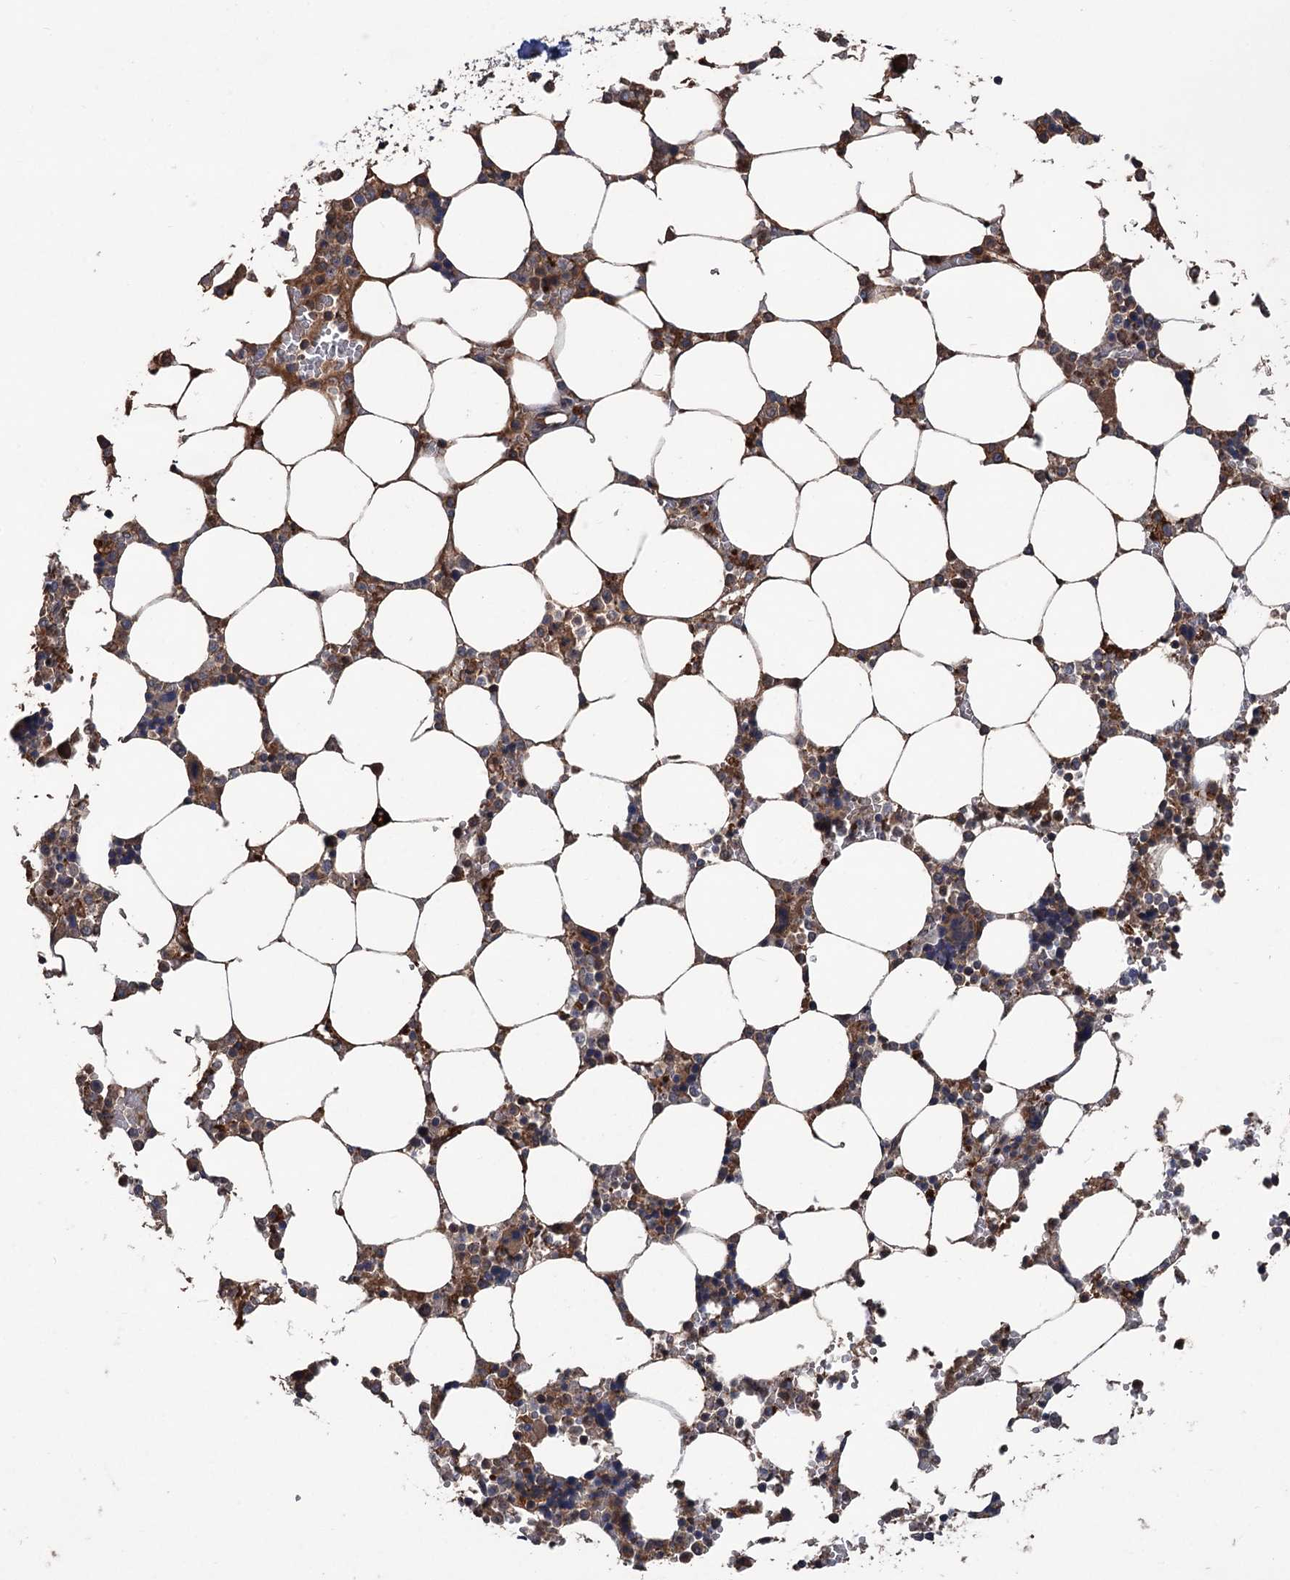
{"staining": {"intensity": "strong", "quantity": "<25%", "location": "cytoplasmic/membranous"}, "tissue": "bone marrow", "cell_type": "Hematopoietic cells", "image_type": "normal", "snomed": [{"axis": "morphology", "description": "Normal tissue, NOS"}, {"axis": "topography", "description": "Bone marrow"}], "caption": "Immunohistochemical staining of benign human bone marrow exhibits strong cytoplasmic/membranous protein staining in approximately <25% of hematopoietic cells. Using DAB (3,3'-diaminobenzidine) (brown) and hematoxylin (blue) stains, captured at high magnification using brightfield microscopy.", "gene": "ZNF438", "patient": {"sex": "male", "age": 64}}